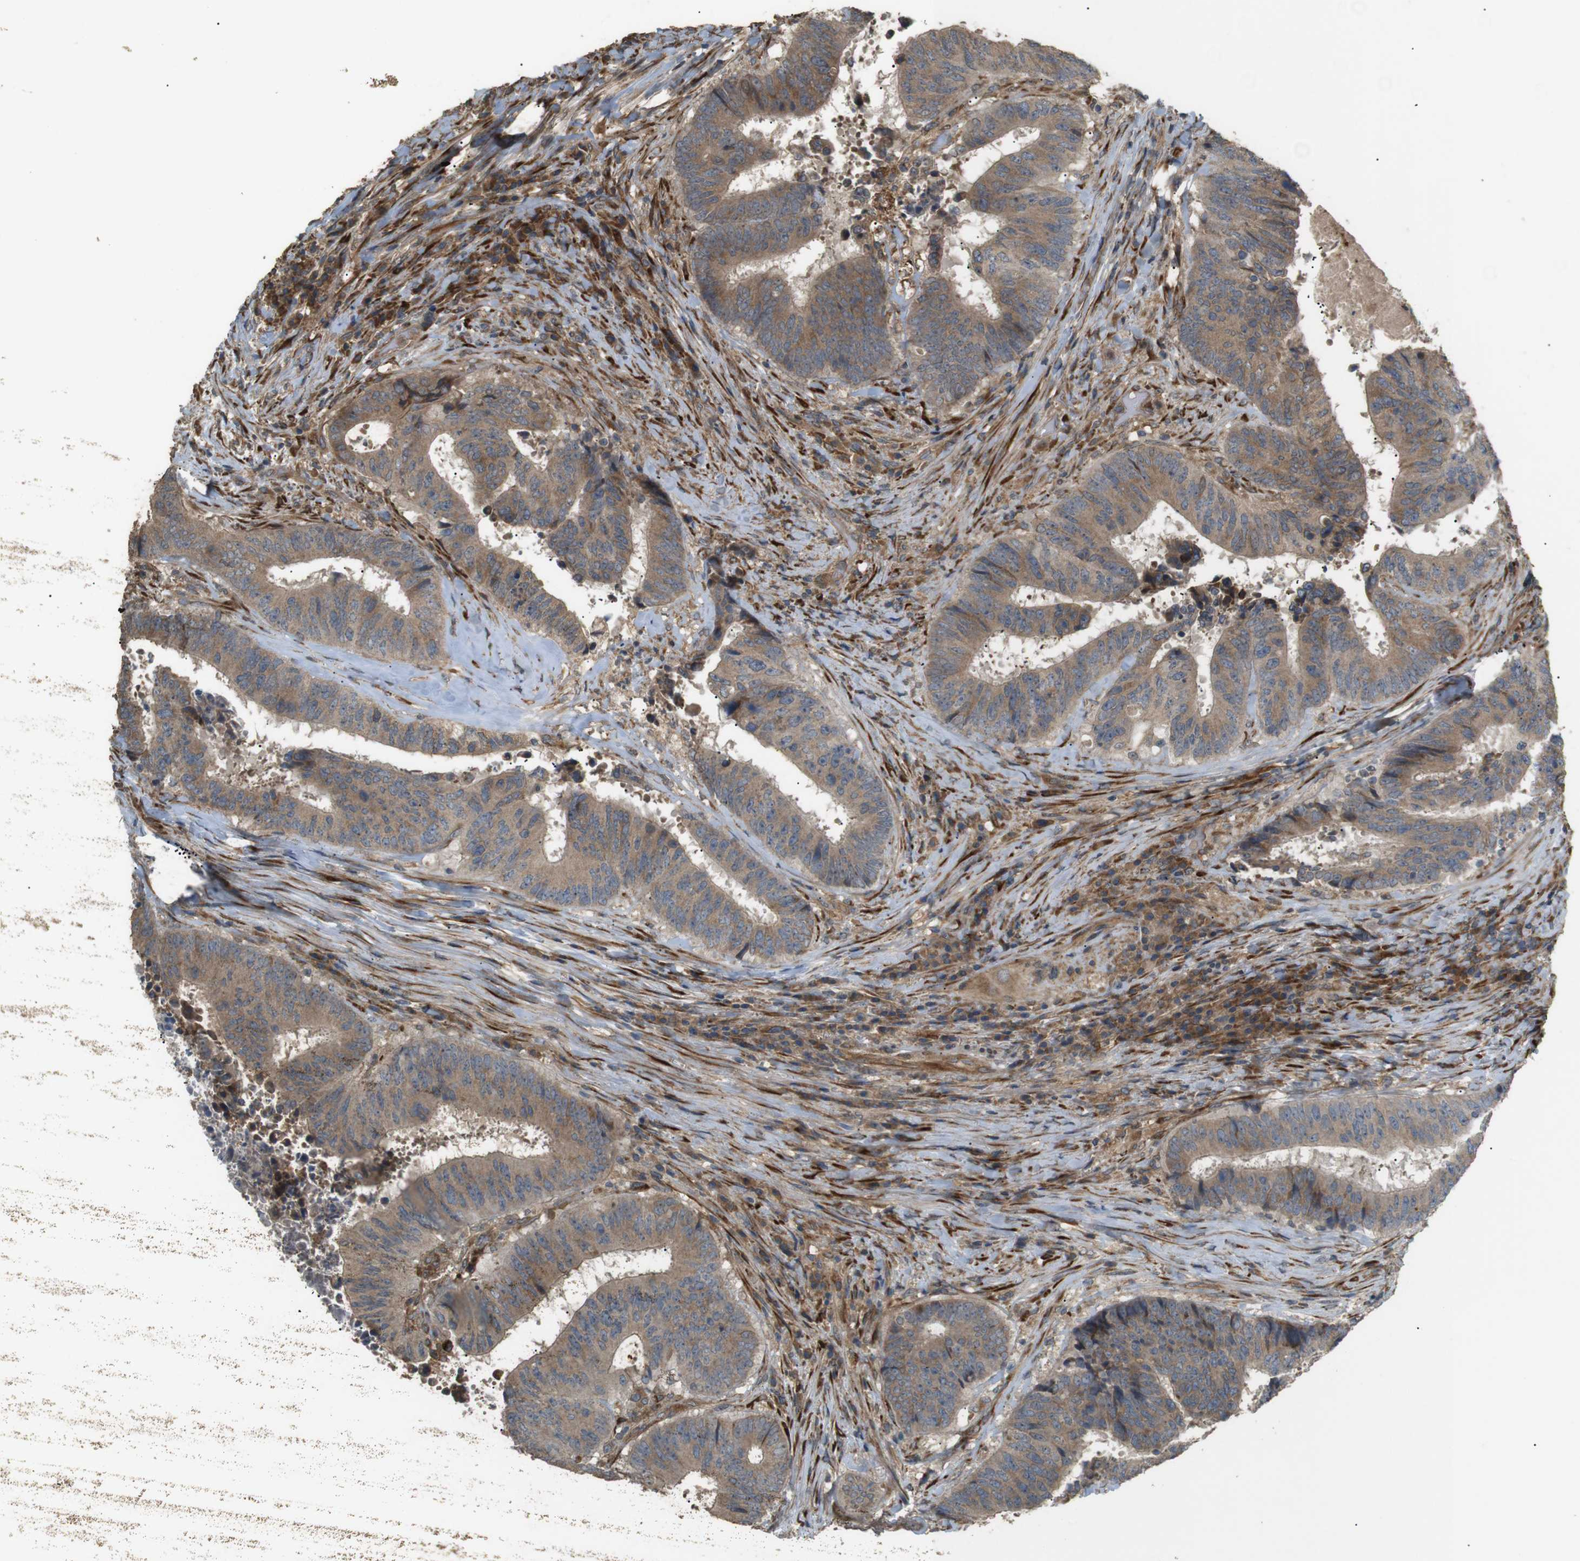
{"staining": {"intensity": "moderate", "quantity": ">75%", "location": "cytoplasmic/membranous"}, "tissue": "colorectal cancer", "cell_type": "Tumor cells", "image_type": "cancer", "snomed": [{"axis": "morphology", "description": "Adenocarcinoma, NOS"}, {"axis": "topography", "description": "Rectum"}], "caption": "Immunohistochemistry (IHC) staining of adenocarcinoma (colorectal), which reveals medium levels of moderate cytoplasmic/membranous positivity in about >75% of tumor cells indicating moderate cytoplasmic/membranous protein staining. The staining was performed using DAB (brown) for protein detection and nuclei were counterstained in hematoxylin (blue).", "gene": "ARHGAP24", "patient": {"sex": "male", "age": 72}}